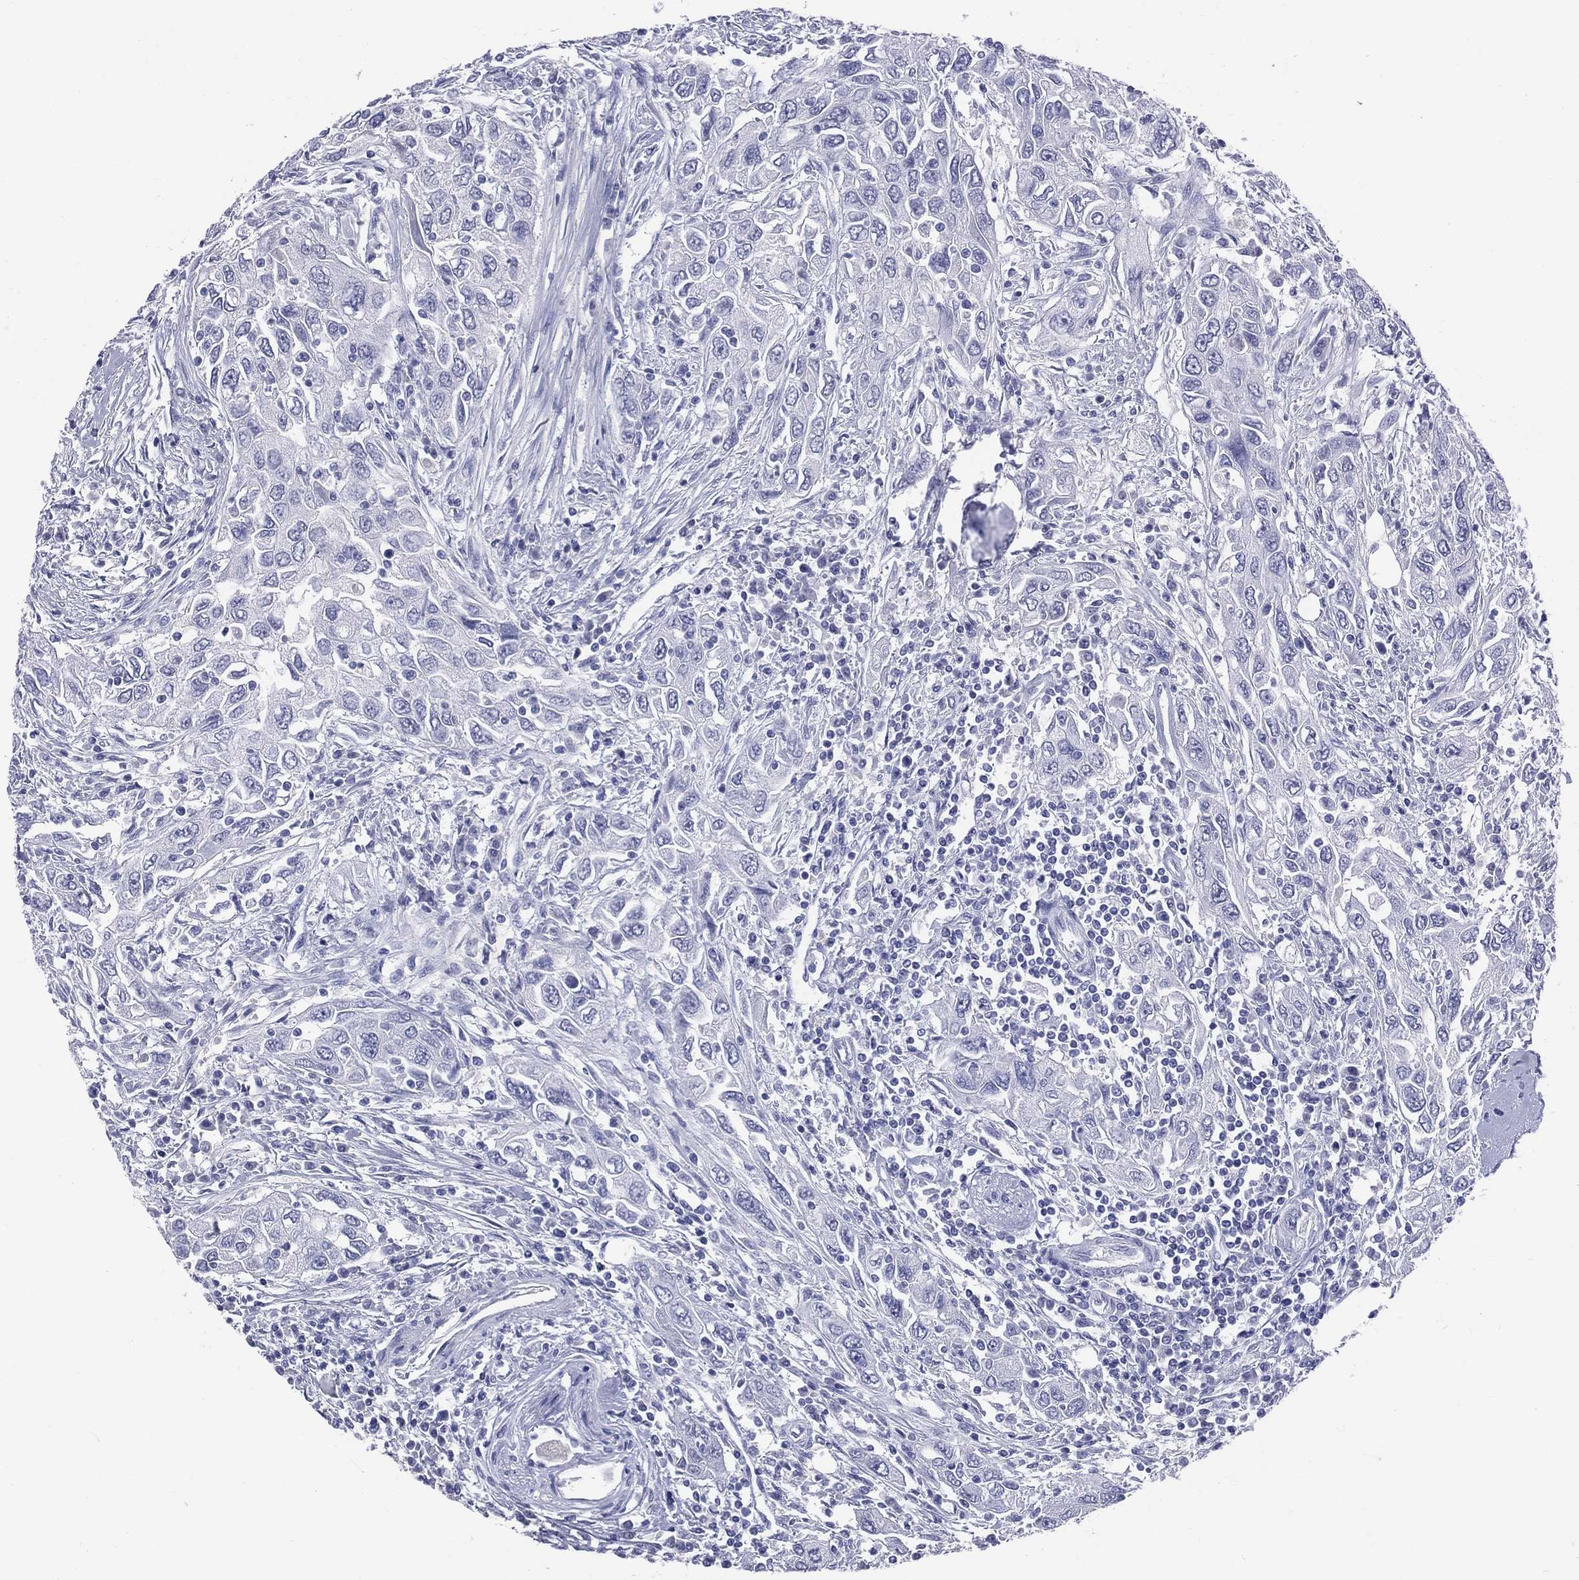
{"staining": {"intensity": "negative", "quantity": "none", "location": "none"}, "tissue": "urothelial cancer", "cell_type": "Tumor cells", "image_type": "cancer", "snomed": [{"axis": "morphology", "description": "Urothelial carcinoma, High grade"}, {"axis": "topography", "description": "Urinary bladder"}], "caption": "High magnification brightfield microscopy of urothelial cancer stained with DAB (brown) and counterstained with hematoxylin (blue): tumor cells show no significant staining.", "gene": "CYLC1", "patient": {"sex": "male", "age": 76}}